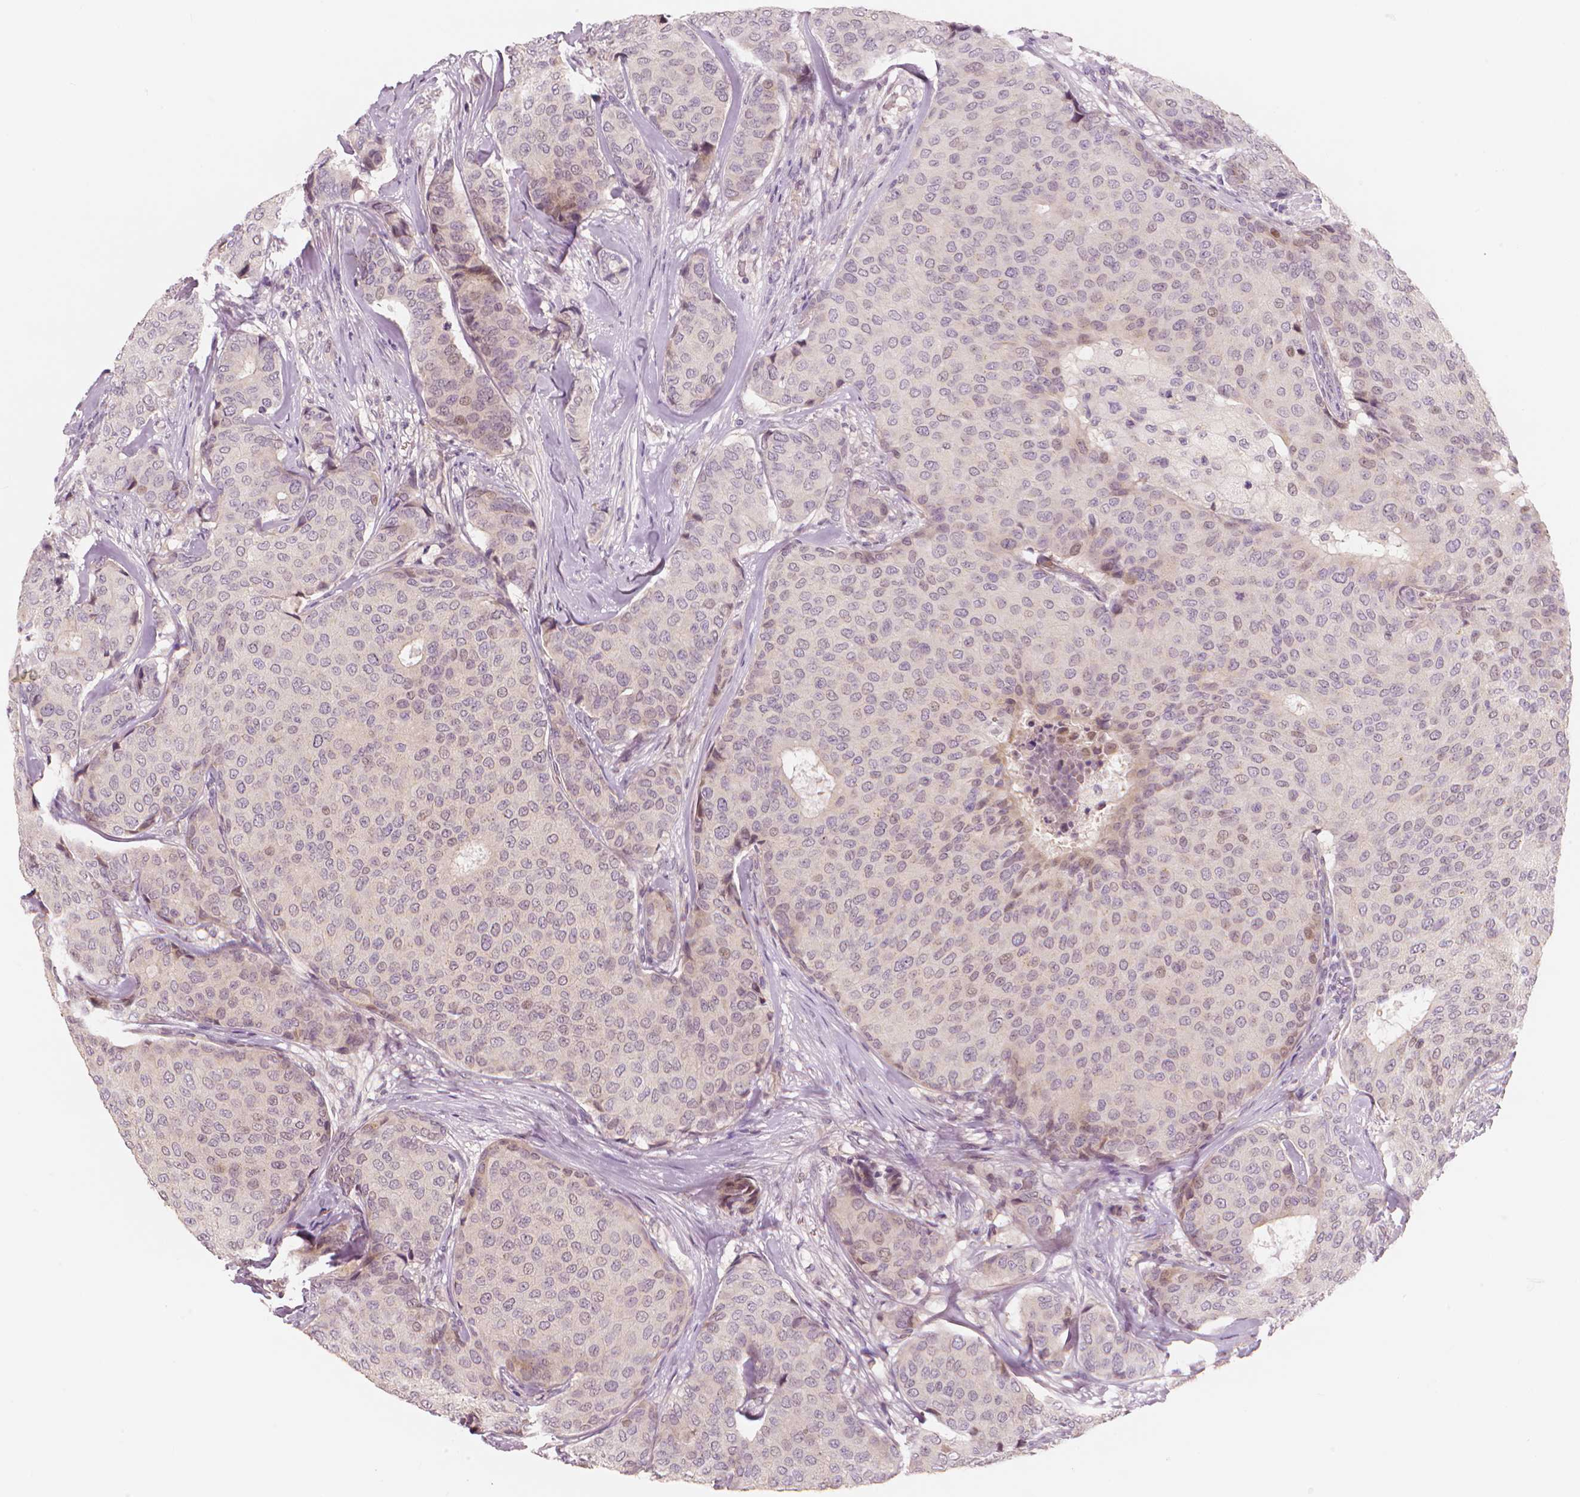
{"staining": {"intensity": "negative", "quantity": "none", "location": "none"}, "tissue": "breast cancer", "cell_type": "Tumor cells", "image_type": "cancer", "snomed": [{"axis": "morphology", "description": "Duct carcinoma"}, {"axis": "topography", "description": "Breast"}], "caption": "A histopathology image of breast invasive ductal carcinoma stained for a protein displays no brown staining in tumor cells.", "gene": "RNASE7", "patient": {"sex": "female", "age": 75}}